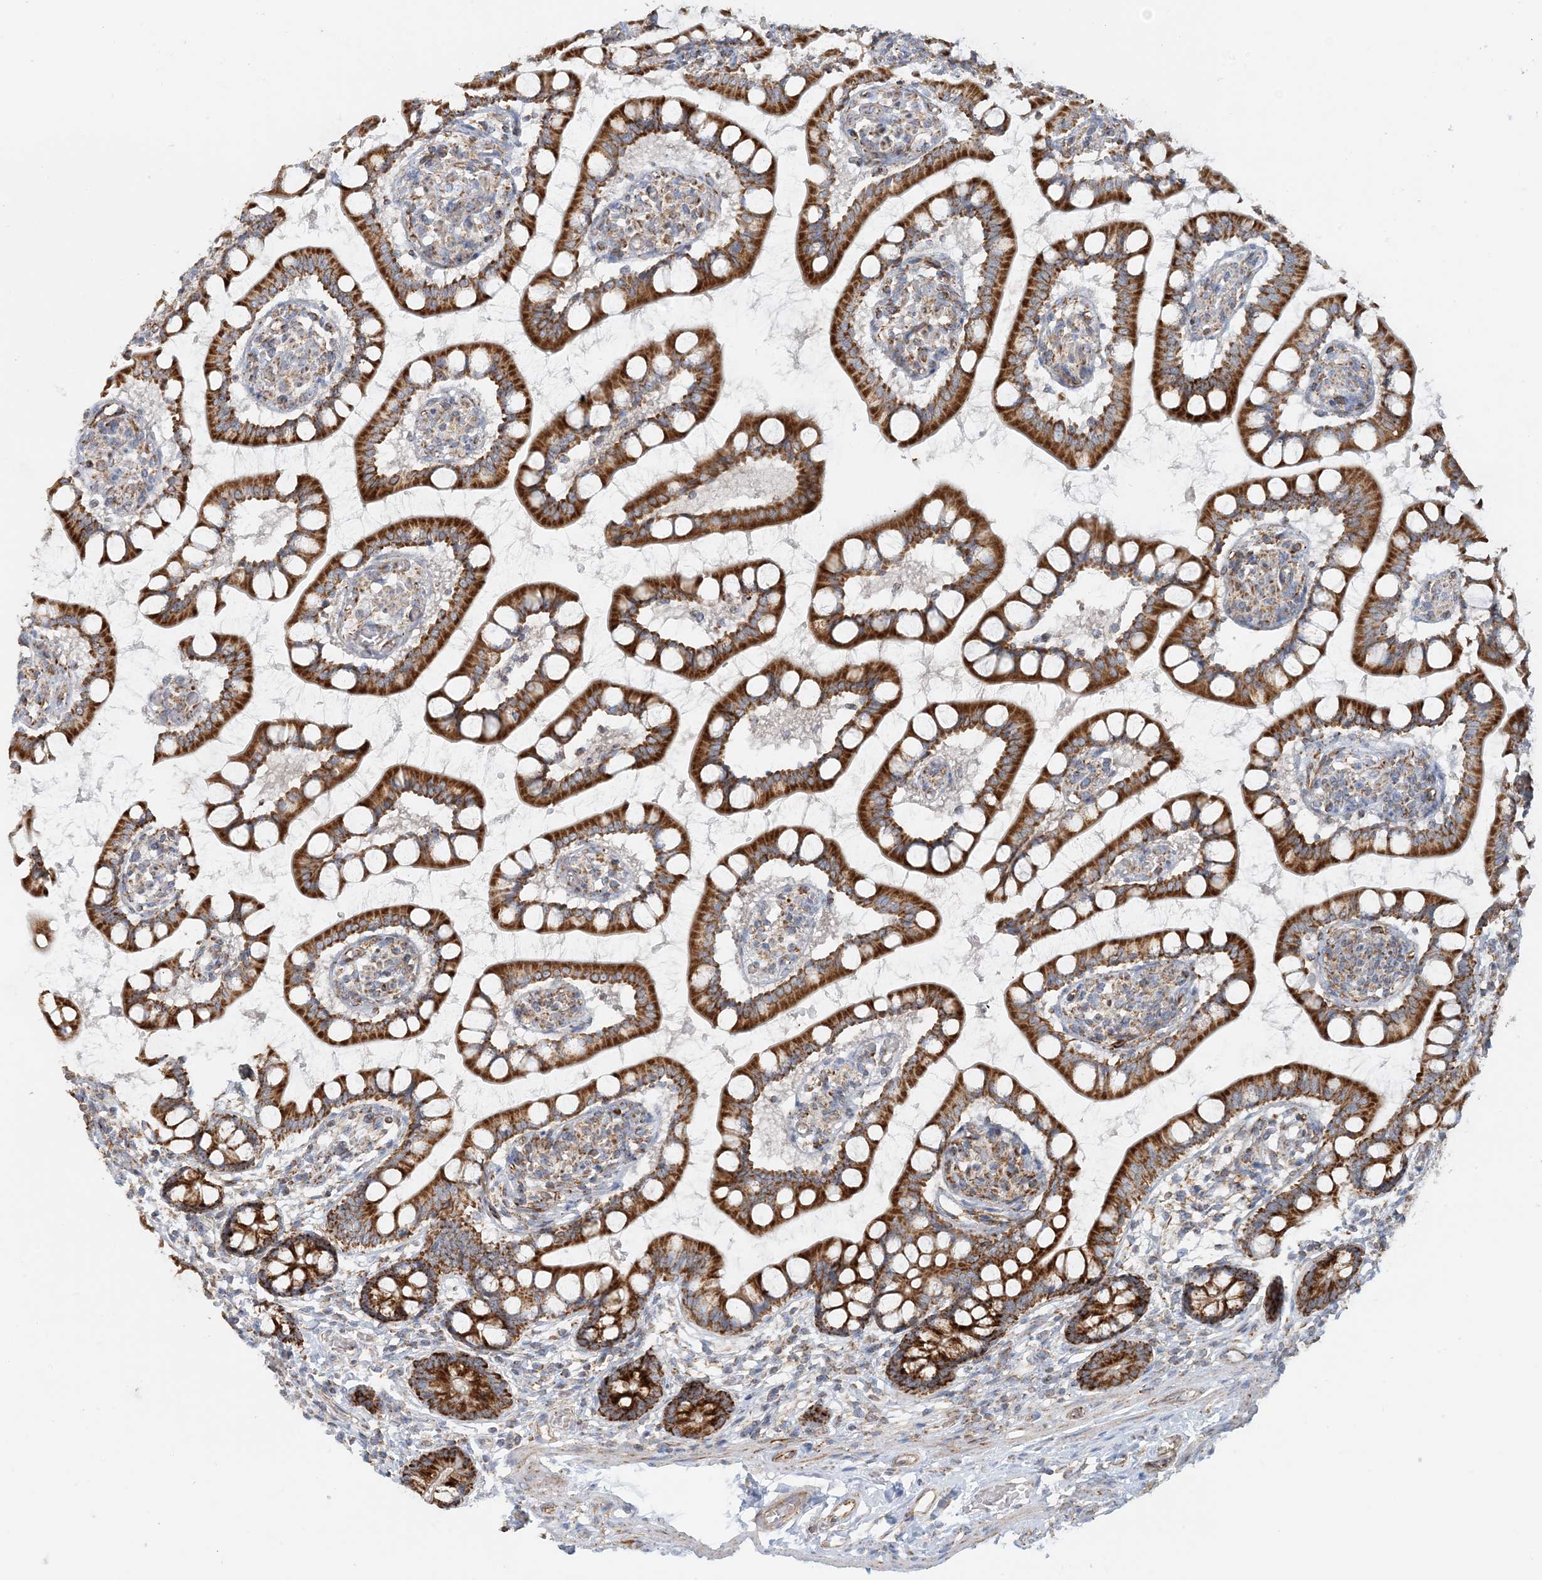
{"staining": {"intensity": "strong", "quantity": ">75%", "location": "cytoplasmic/membranous"}, "tissue": "small intestine", "cell_type": "Glandular cells", "image_type": "normal", "snomed": [{"axis": "morphology", "description": "Normal tissue, NOS"}, {"axis": "topography", "description": "Small intestine"}], "caption": "This histopathology image demonstrates immunohistochemistry (IHC) staining of normal human small intestine, with high strong cytoplasmic/membranous positivity in approximately >75% of glandular cells.", "gene": "COA3", "patient": {"sex": "male", "age": 52}}